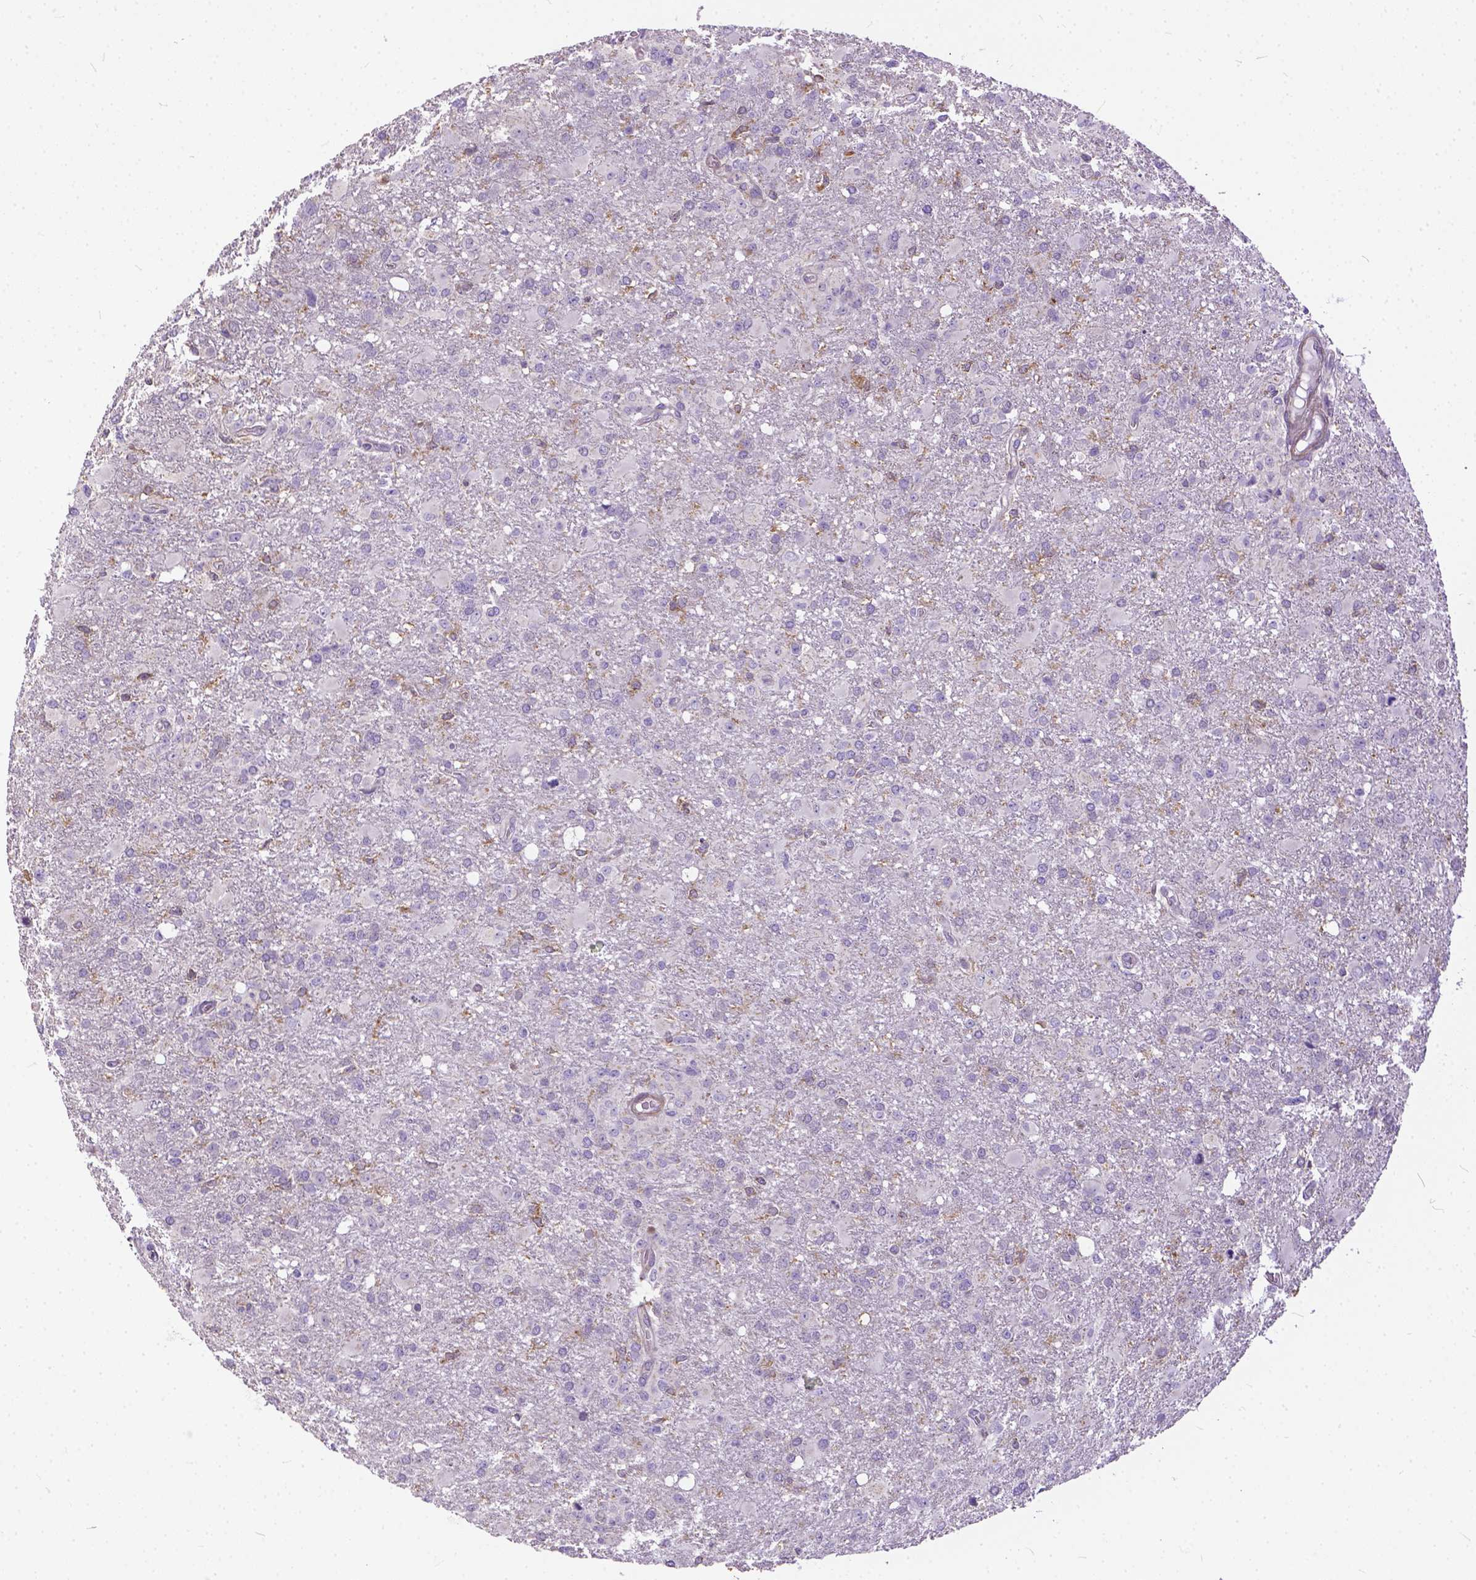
{"staining": {"intensity": "weak", "quantity": "<25%", "location": "cytoplasmic/membranous"}, "tissue": "glioma", "cell_type": "Tumor cells", "image_type": "cancer", "snomed": [{"axis": "morphology", "description": "Glioma, malignant, High grade"}, {"axis": "topography", "description": "Brain"}], "caption": "This is a histopathology image of IHC staining of malignant glioma (high-grade), which shows no expression in tumor cells.", "gene": "BANF2", "patient": {"sex": "male", "age": 68}}